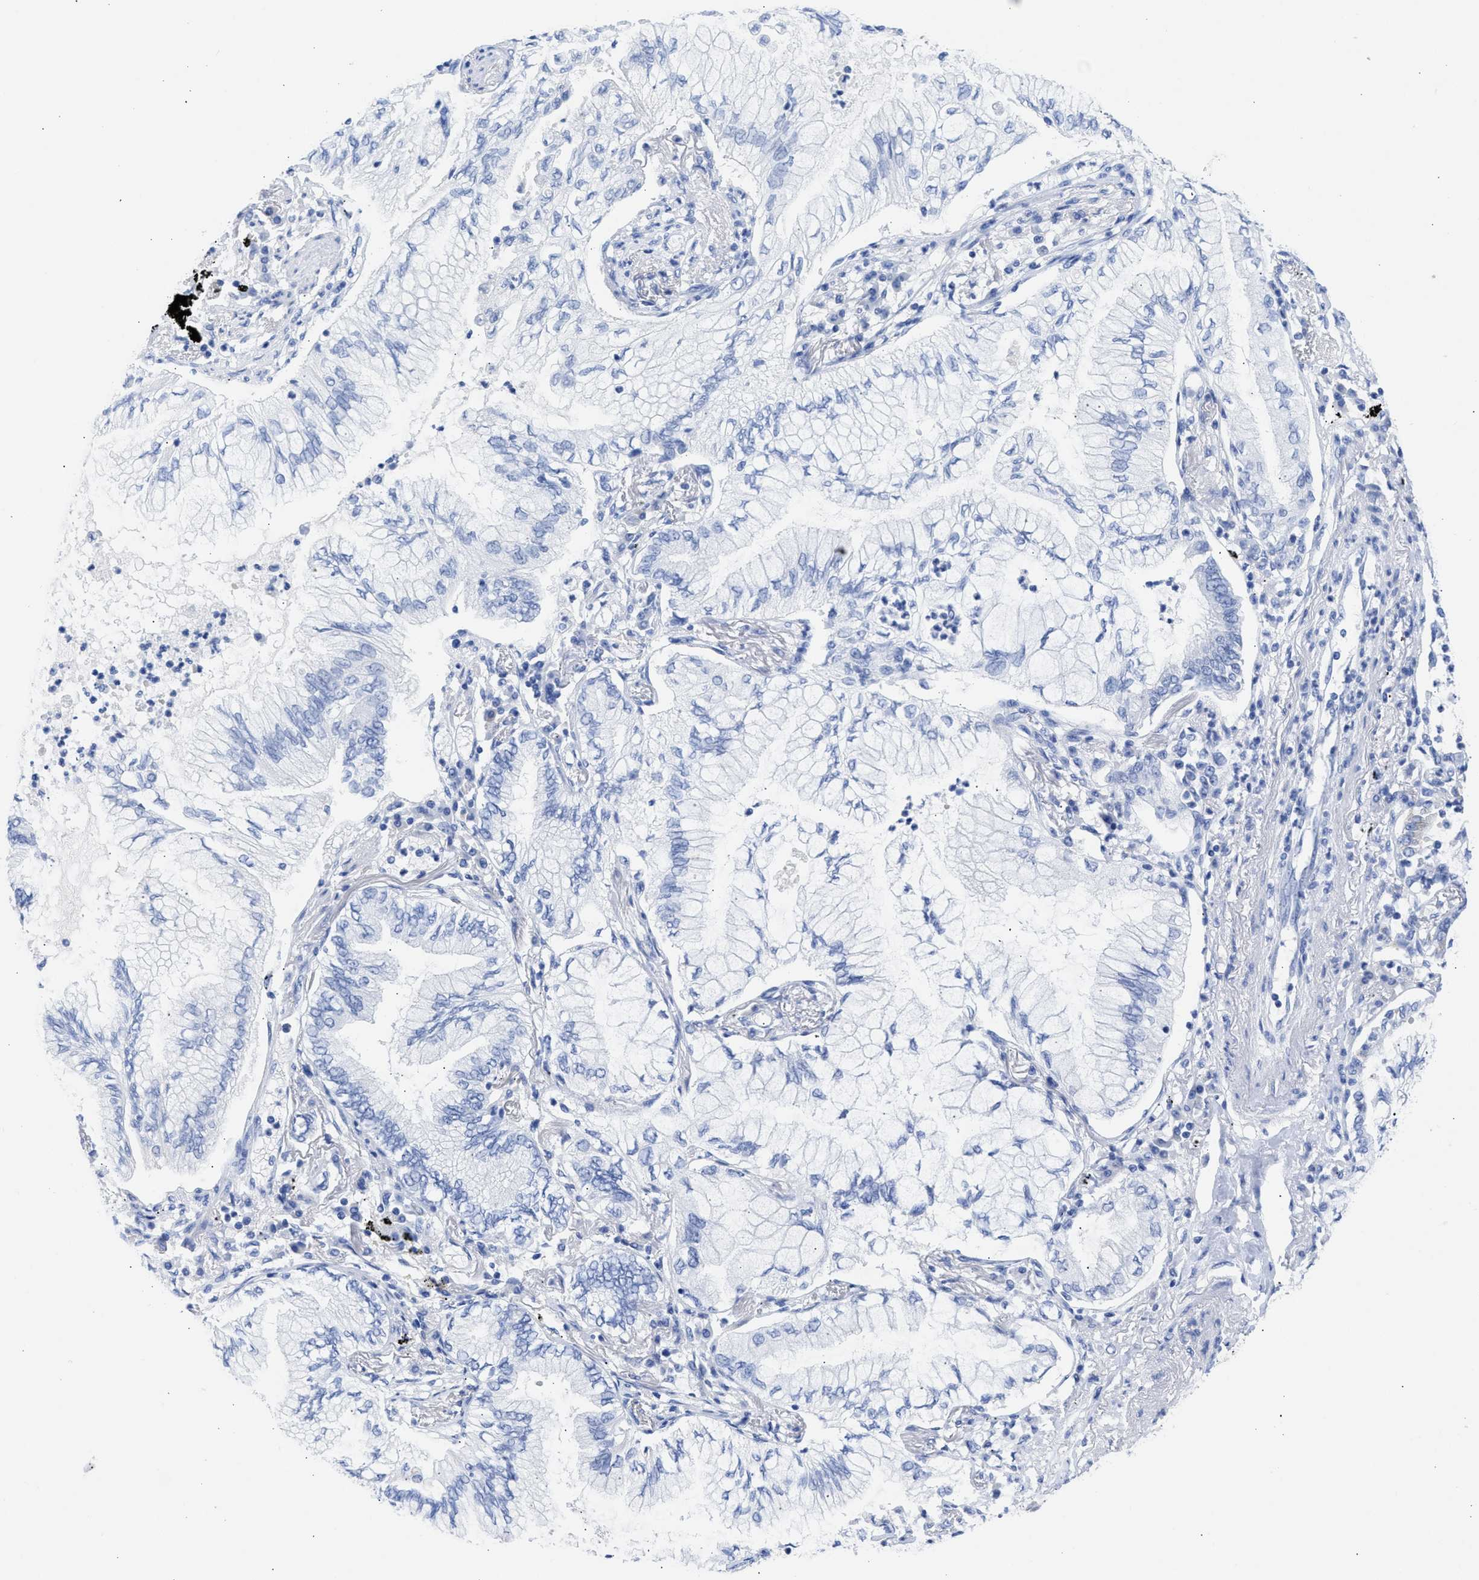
{"staining": {"intensity": "negative", "quantity": "none", "location": "none"}, "tissue": "lung cancer", "cell_type": "Tumor cells", "image_type": "cancer", "snomed": [{"axis": "morphology", "description": "Normal tissue, NOS"}, {"axis": "morphology", "description": "Adenocarcinoma, NOS"}, {"axis": "topography", "description": "Bronchus"}, {"axis": "topography", "description": "Lung"}], "caption": "The IHC micrograph has no significant staining in tumor cells of lung adenocarcinoma tissue. (DAB immunohistochemistry (IHC), high magnification).", "gene": "NCAM1", "patient": {"sex": "female", "age": 70}}